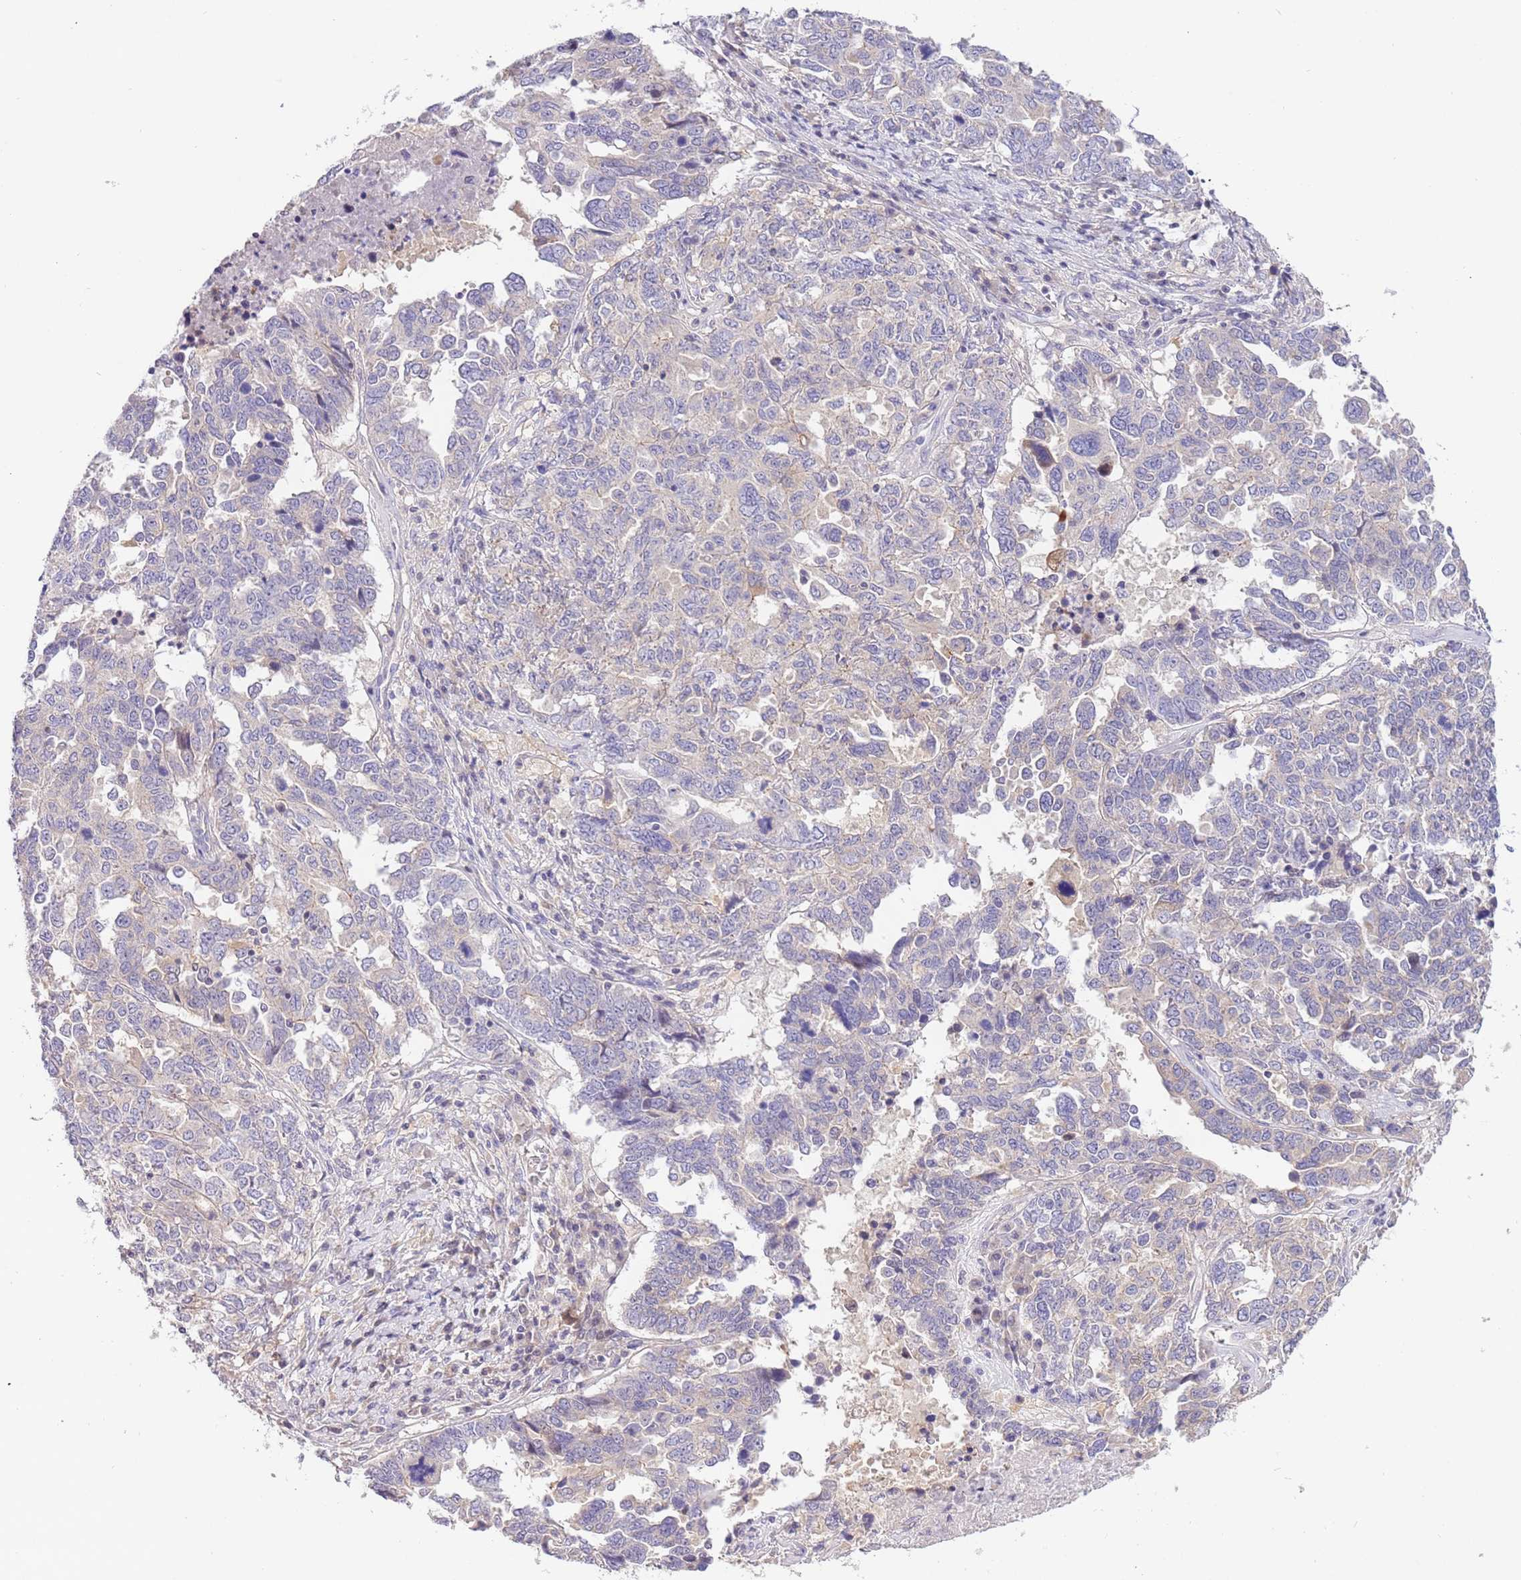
{"staining": {"intensity": "negative", "quantity": "none", "location": "none"}, "tissue": "ovarian cancer", "cell_type": "Tumor cells", "image_type": "cancer", "snomed": [{"axis": "morphology", "description": "Carcinoma, endometroid"}, {"axis": "topography", "description": "Ovary"}], "caption": "High power microscopy image of an IHC photomicrograph of ovarian cancer (endometroid carcinoma), revealing no significant positivity in tumor cells. (DAB immunohistochemistry (IHC) with hematoxylin counter stain).", "gene": "STIP1", "patient": {"sex": "female", "age": 62}}